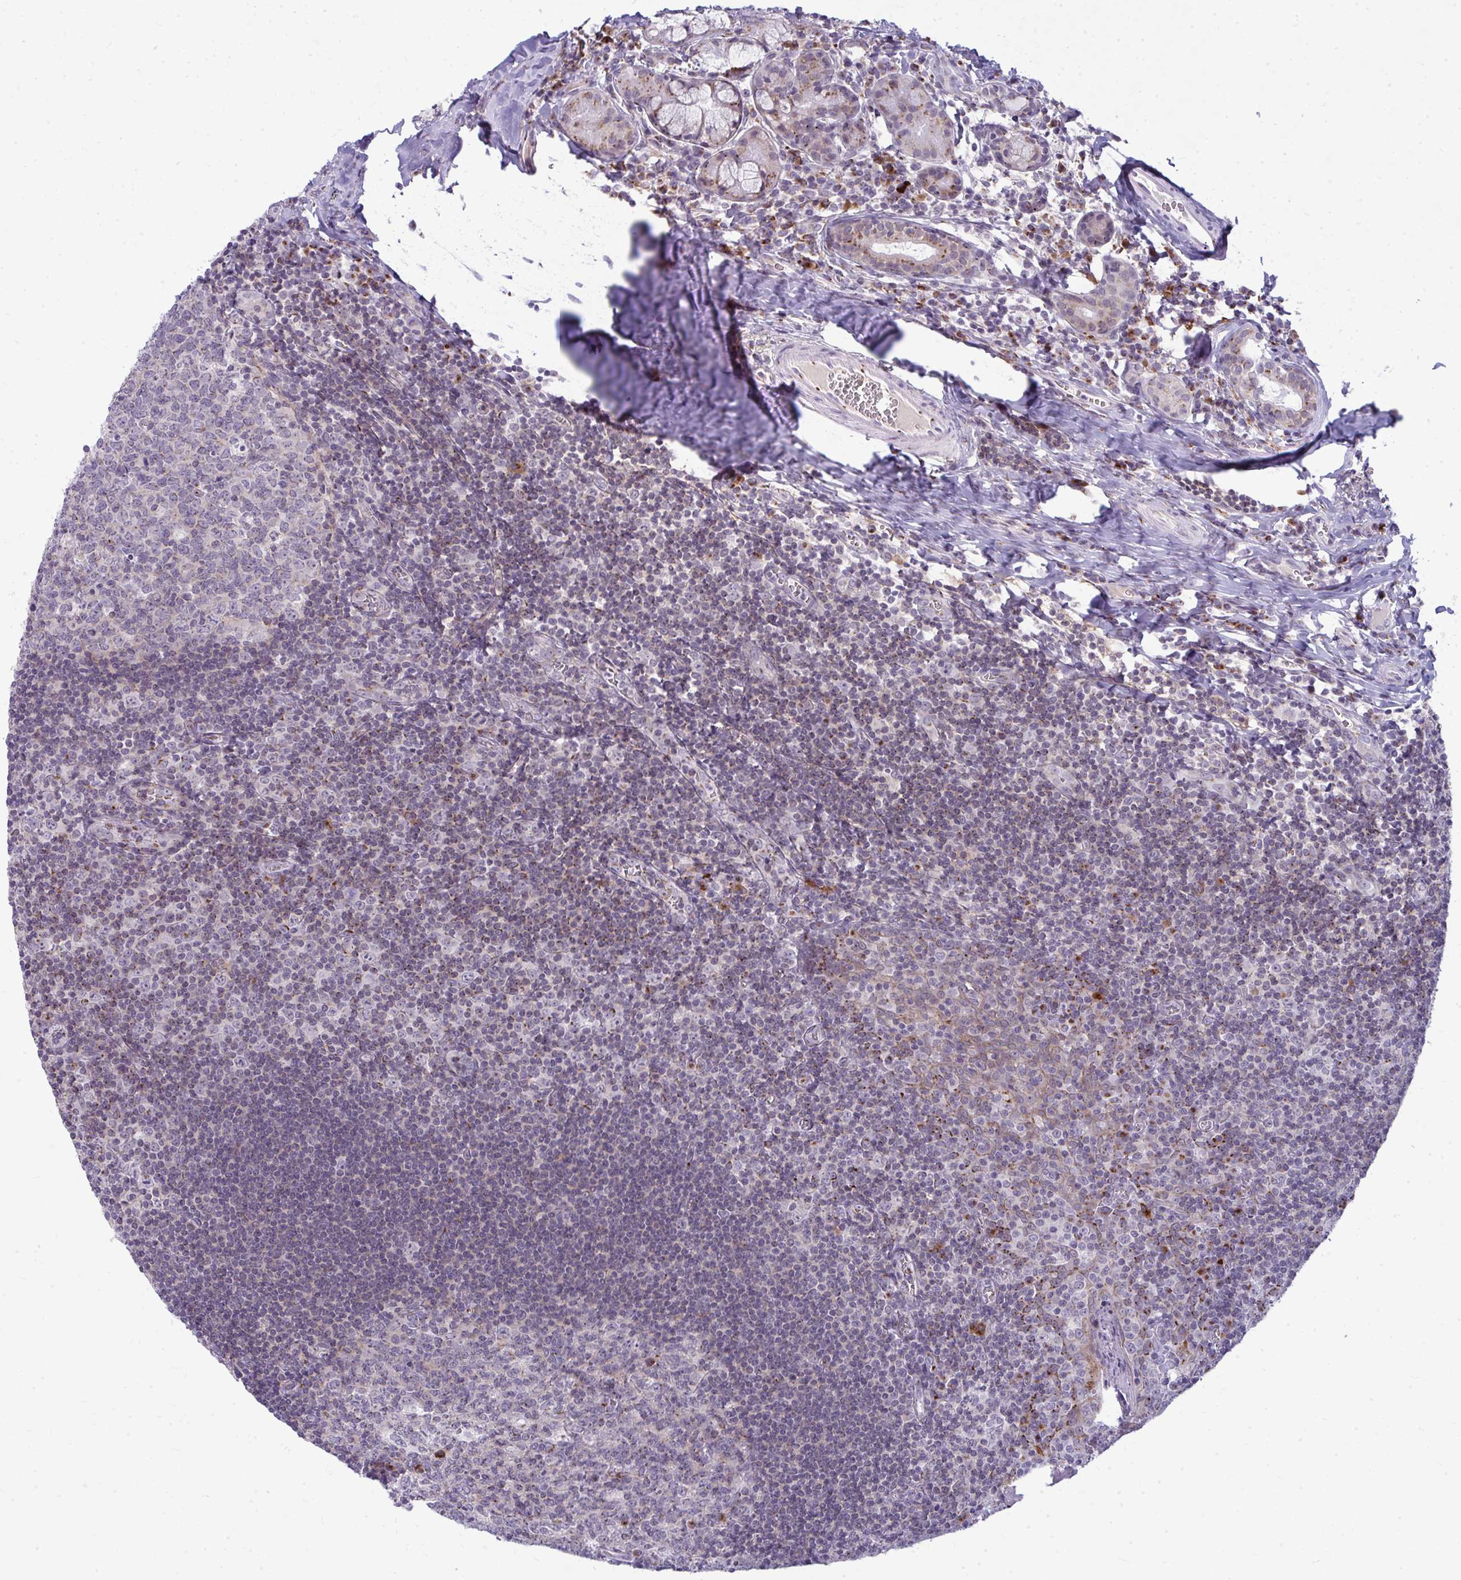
{"staining": {"intensity": "negative", "quantity": "none", "location": "none"}, "tissue": "tonsil", "cell_type": "Germinal center cells", "image_type": "normal", "snomed": [{"axis": "morphology", "description": "Normal tissue, NOS"}, {"axis": "morphology", "description": "Inflammation, NOS"}, {"axis": "topography", "description": "Tonsil"}], "caption": "This is an immunohistochemistry (IHC) histopathology image of normal tonsil. There is no positivity in germinal center cells.", "gene": "DTX4", "patient": {"sex": "female", "age": 31}}